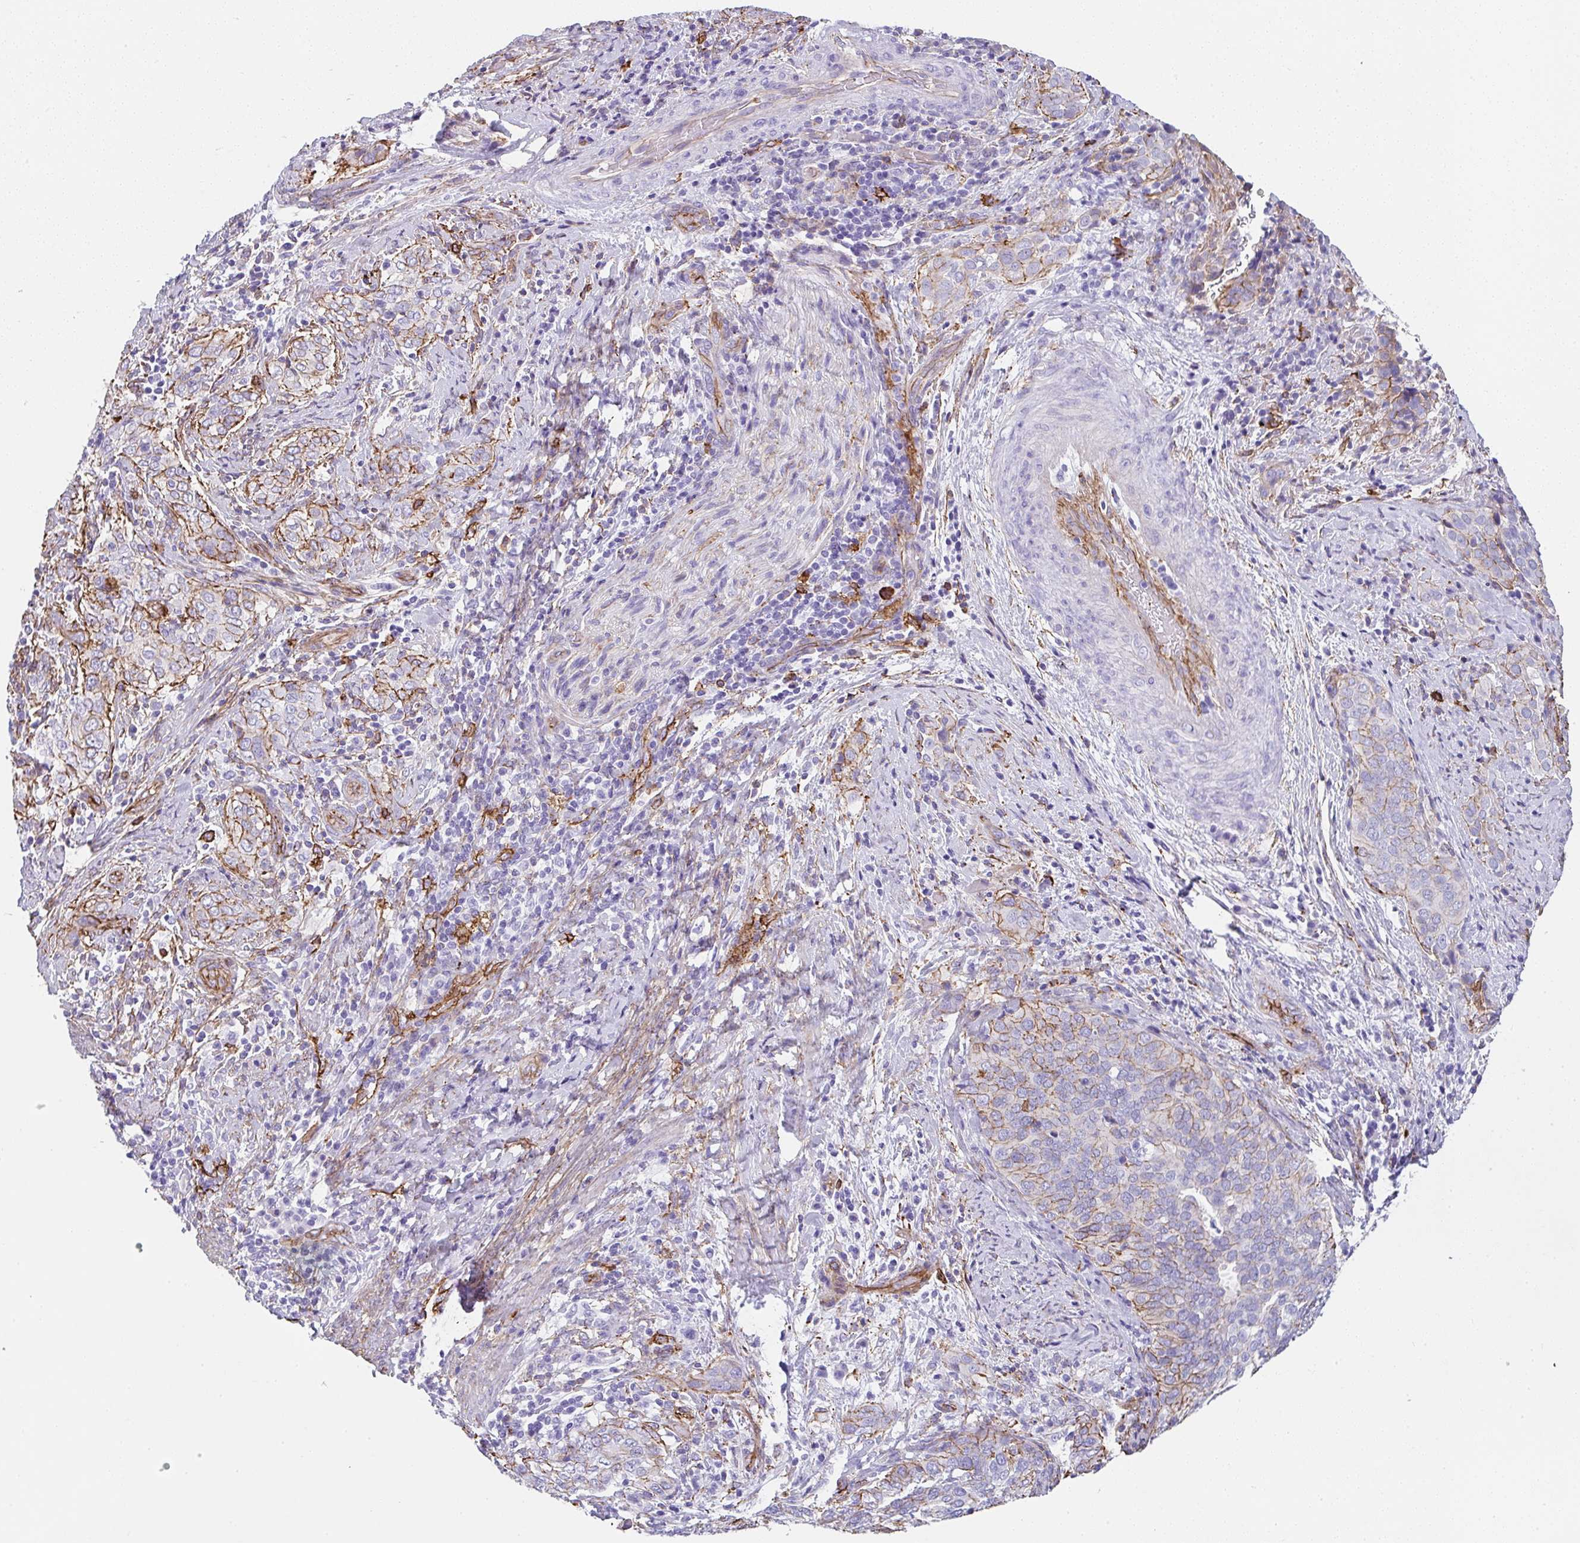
{"staining": {"intensity": "moderate", "quantity": "25%-75%", "location": "cytoplasmic/membranous"}, "tissue": "cervical cancer", "cell_type": "Tumor cells", "image_type": "cancer", "snomed": [{"axis": "morphology", "description": "Squamous cell carcinoma, NOS"}, {"axis": "topography", "description": "Cervix"}], "caption": "Human cervical squamous cell carcinoma stained with a protein marker shows moderate staining in tumor cells.", "gene": "DBN1", "patient": {"sex": "female", "age": 38}}